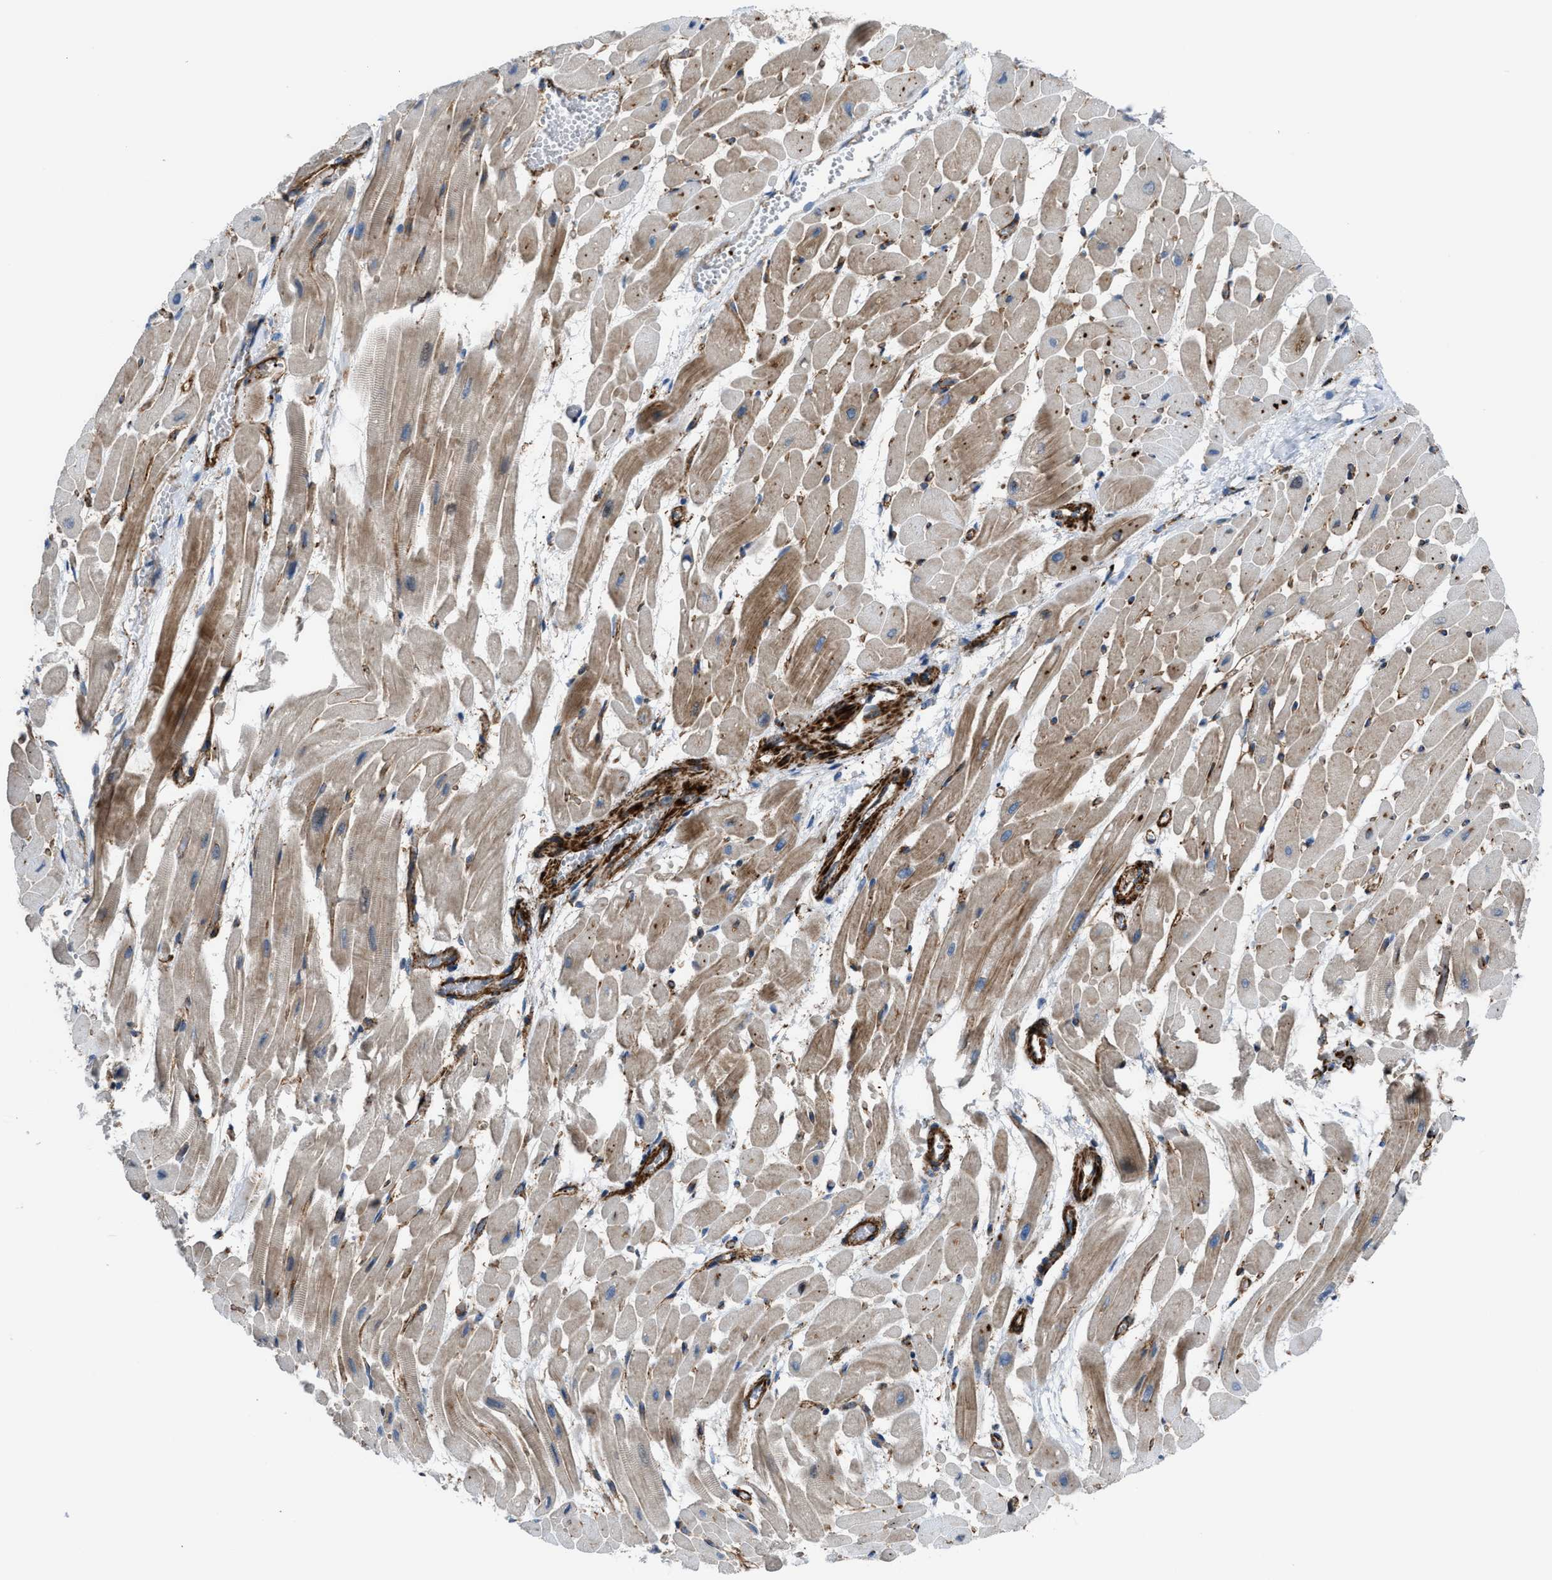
{"staining": {"intensity": "moderate", "quantity": "25%-75%", "location": "cytoplasmic/membranous"}, "tissue": "heart muscle", "cell_type": "Cardiomyocytes", "image_type": "normal", "snomed": [{"axis": "morphology", "description": "Normal tissue, NOS"}, {"axis": "topography", "description": "Heart"}], "caption": "Heart muscle stained for a protein (brown) demonstrates moderate cytoplasmic/membranous positive staining in about 25%-75% of cardiomyocytes.", "gene": "AGPAT2", "patient": {"sex": "male", "age": 45}}